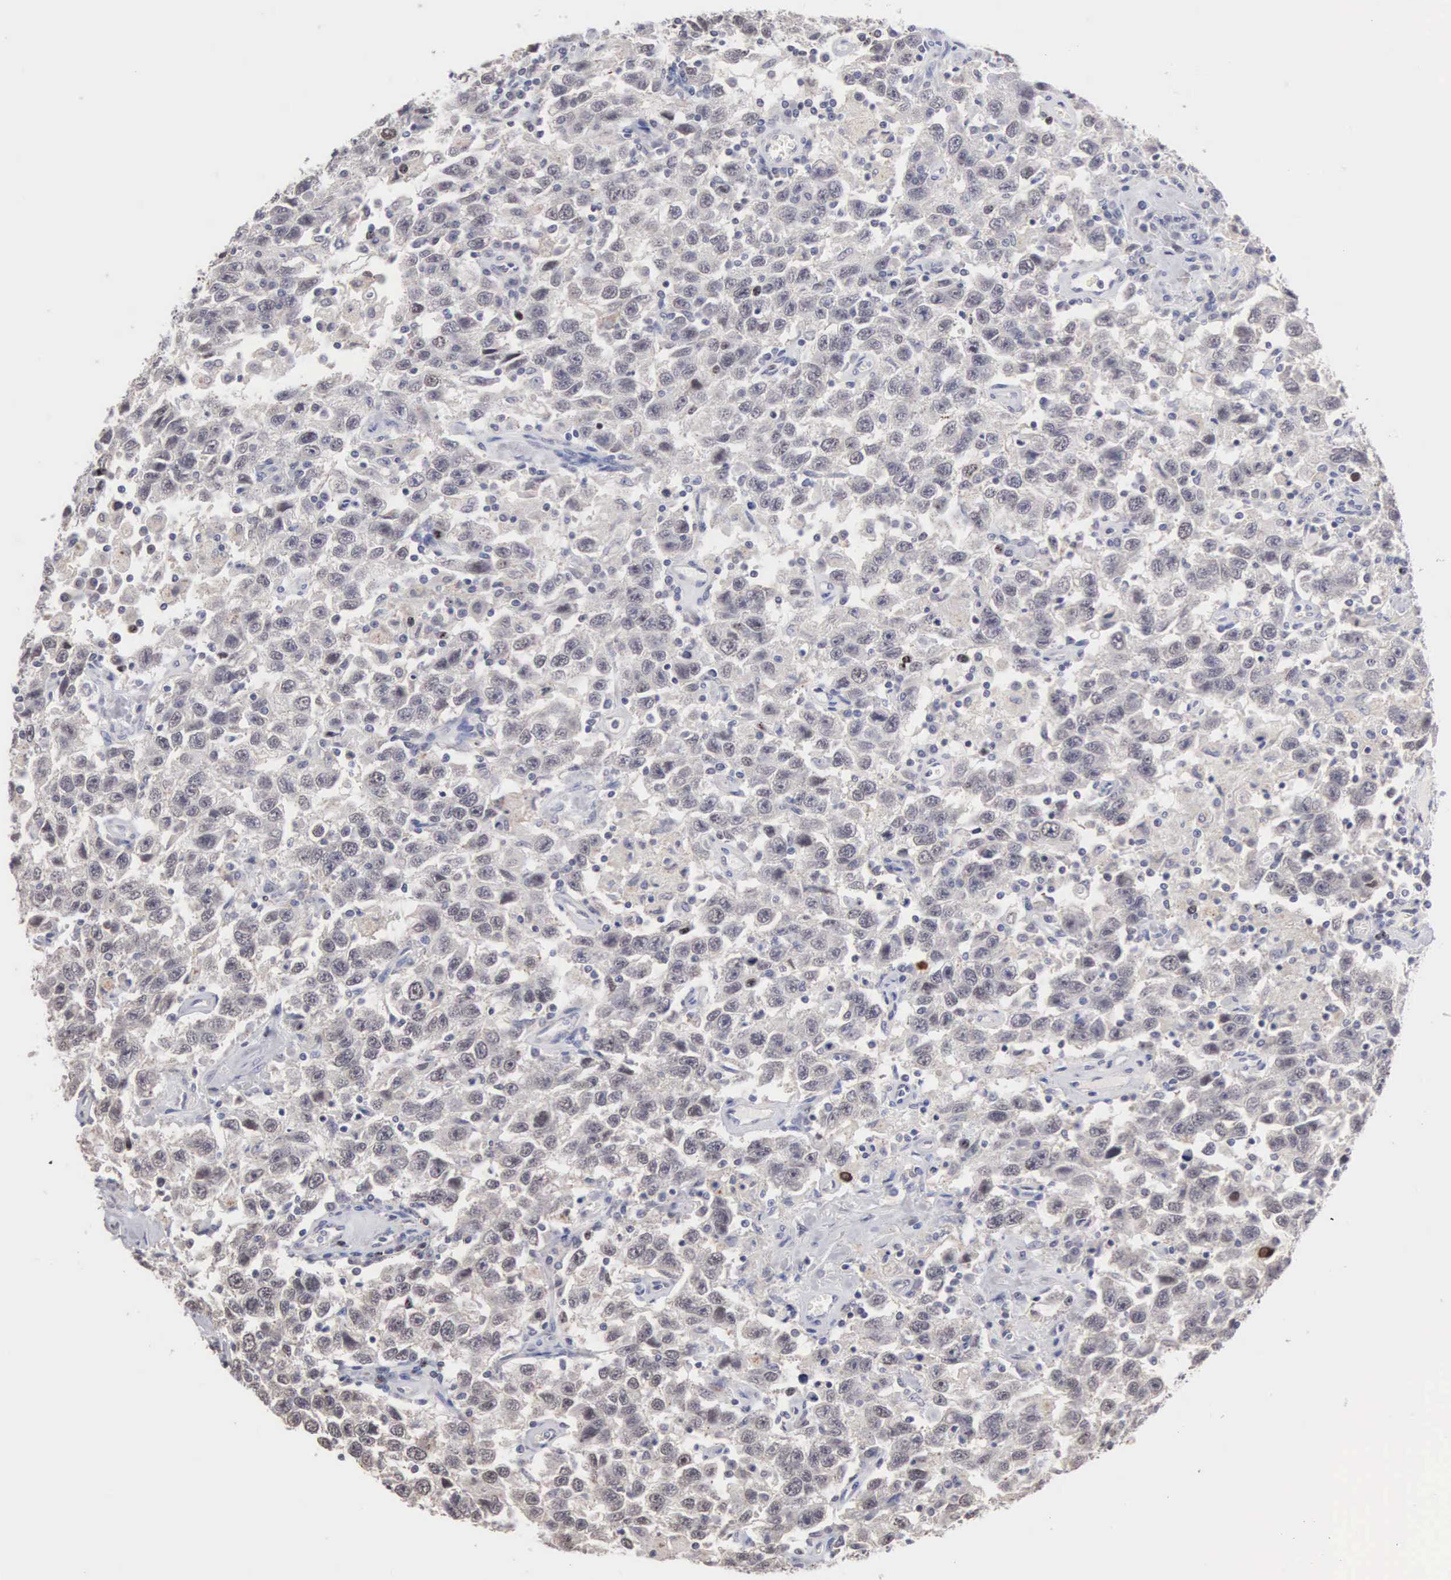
{"staining": {"intensity": "negative", "quantity": "none", "location": "none"}, "tissue": "testis cancer", "cell_type": "Tumor cells", "image_type": "cancer", "snomed": [{"axis": "morphology", "description": "Seminoma, NOS"}, {"axis": "topography", "description": "Testis"}], "caption": "A high-resolution photomicrograph shows IHC staining of testis cancer, which shows no significant positivity in tumor cells.", "gene": "KDM6A", "patient": {"sex": "male", "age": 41}}